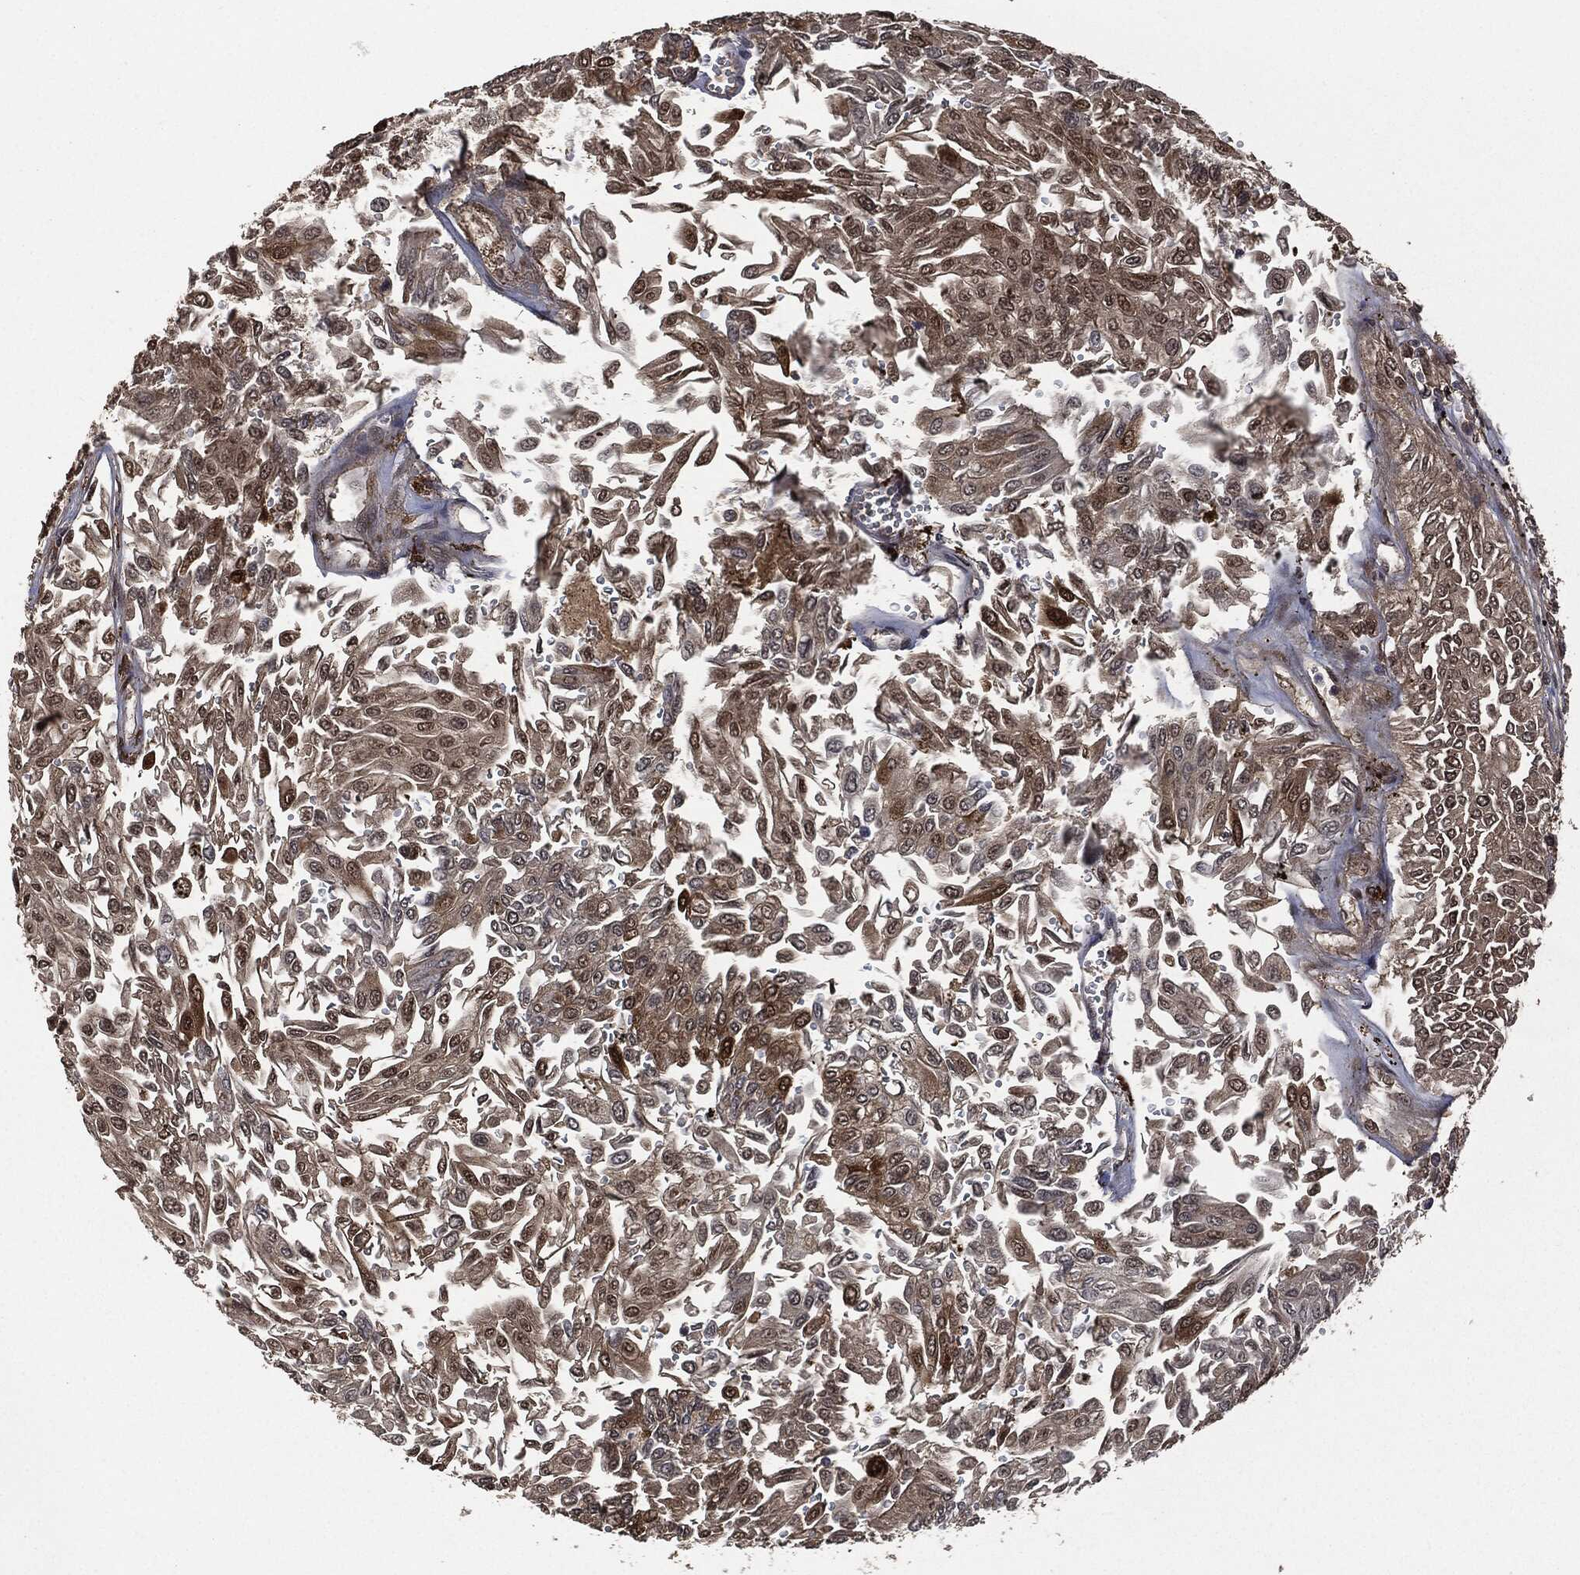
{"staining": {"intensity": "moderate", "quantity": "25%-75%", "location": "cytoplasmic/membranous,nuclear"}, "tissue": "urothelial cancer", "cell_type": "Tumor cells", "image_type": "cancer", "snomed": [{"axis": "morphology", "description": "Urothelial carcinoma, Low grade"}, {"axis": "topography", "description": "Urinary bladder"}], "caption": "Immunohistochemical staining of urothelial carcinoma (low-grade) reveals moderate cytoplasmic/membranous and nuclear protein expression in approximately 25%-75% of tumor cells. (DAB (3,3'-diaminobenzidine) IHC with brightfield microscopy, high magnification).", "gene": "CRABP2", "patient": {"sex": "male", "age": 67}}